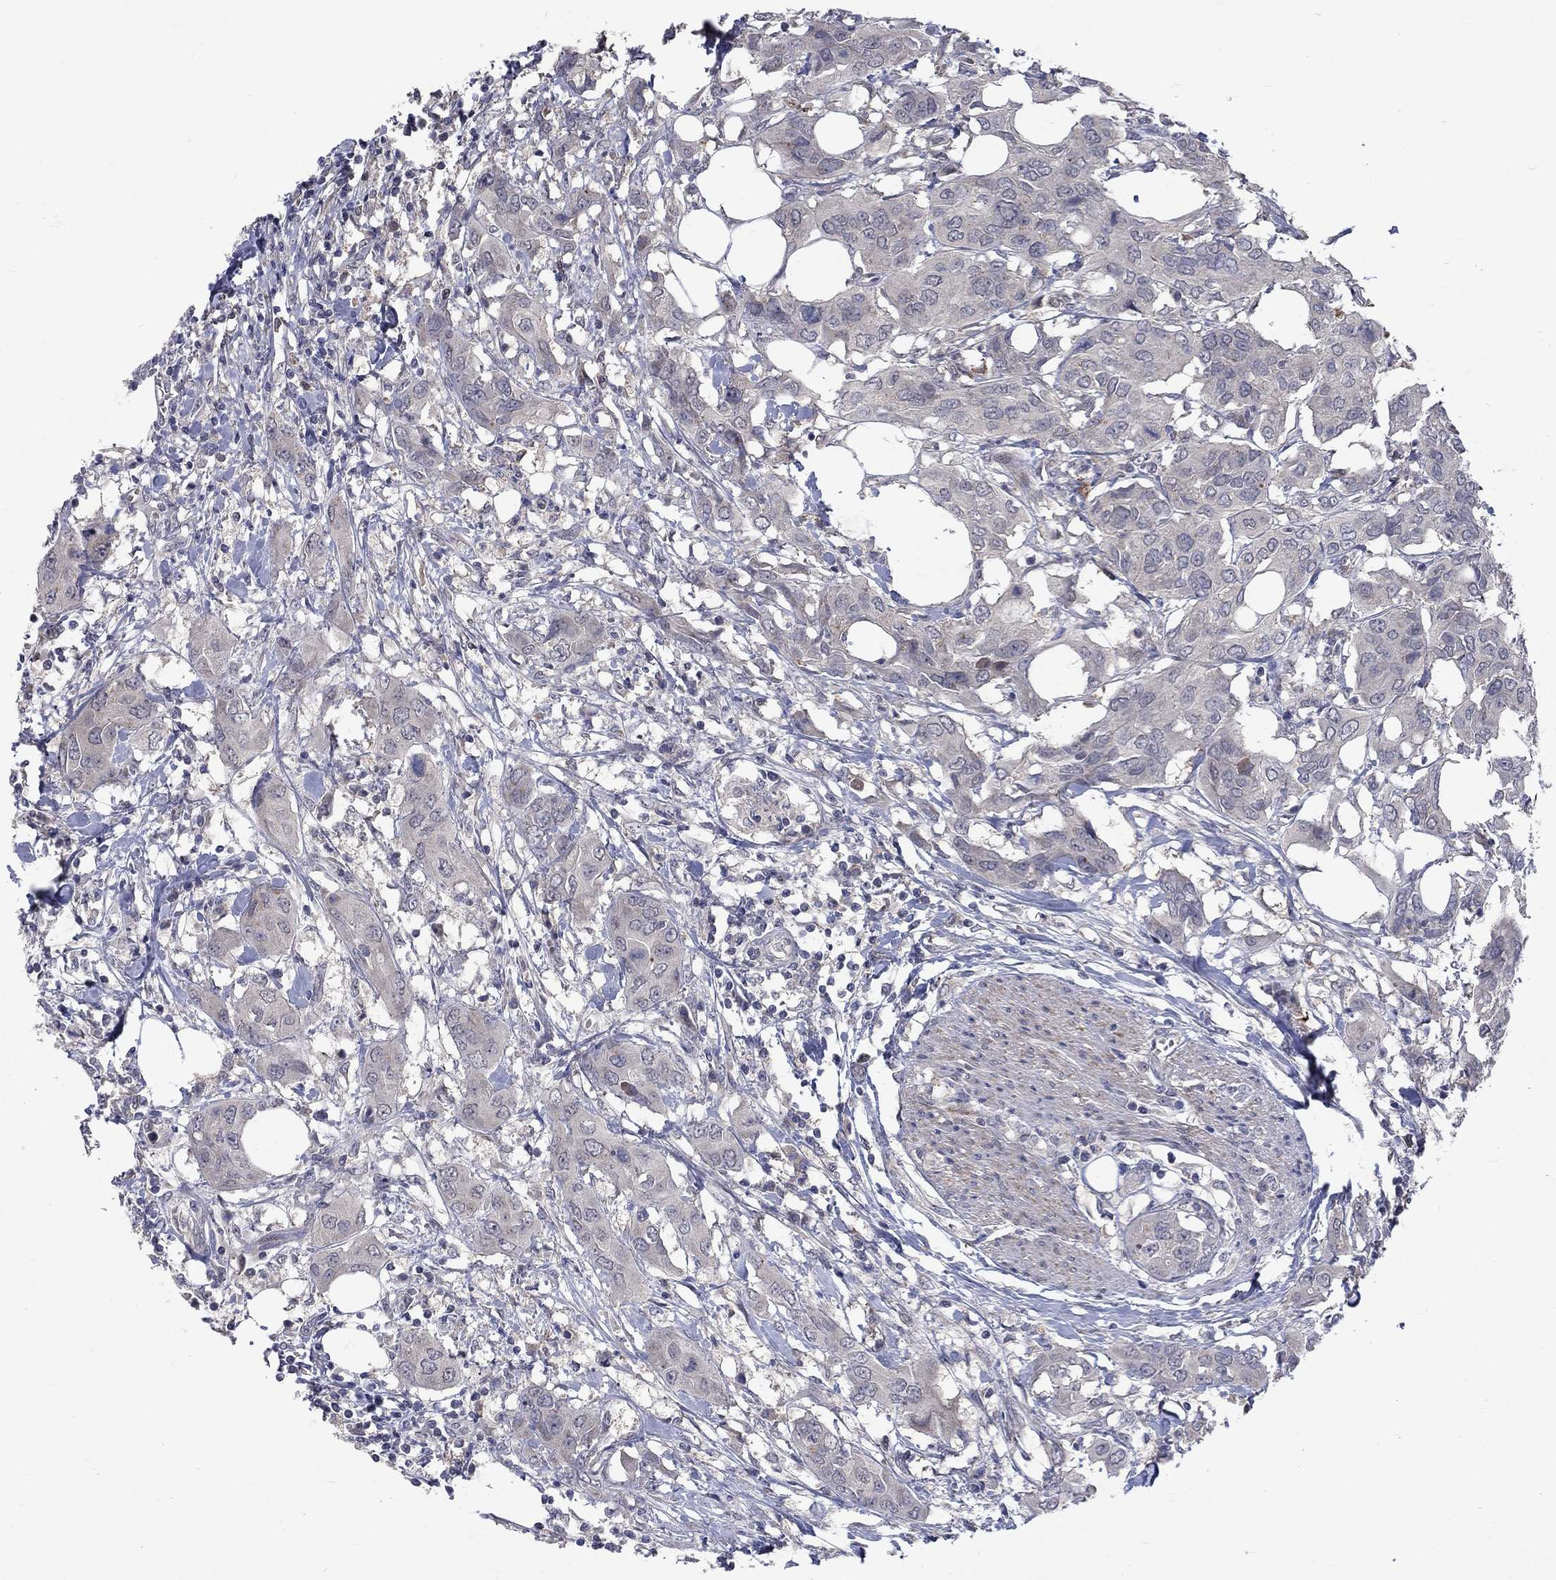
{"staining": {"intensity": "negative", "quantity": "none", "location": "none"}, "tissue": "urothelial cancer", "cell_type": "Tumor cells", "image_type": "cancer", "snomed": [{"axis": "morphology", "description": "Urothelial carcinoma, NOS"}, {"axis": "morphology", "description": "Urothelial carcinoma, High grade"}, {"axis": "topography", "description": "Urinary bladder"}], "caption": "Photomicrograph shows no significant protein positivity in tumor cells of transitional cell carcinoma.", "gene": "FAM3B", "patient": {"sex": "male", "age": 63}}